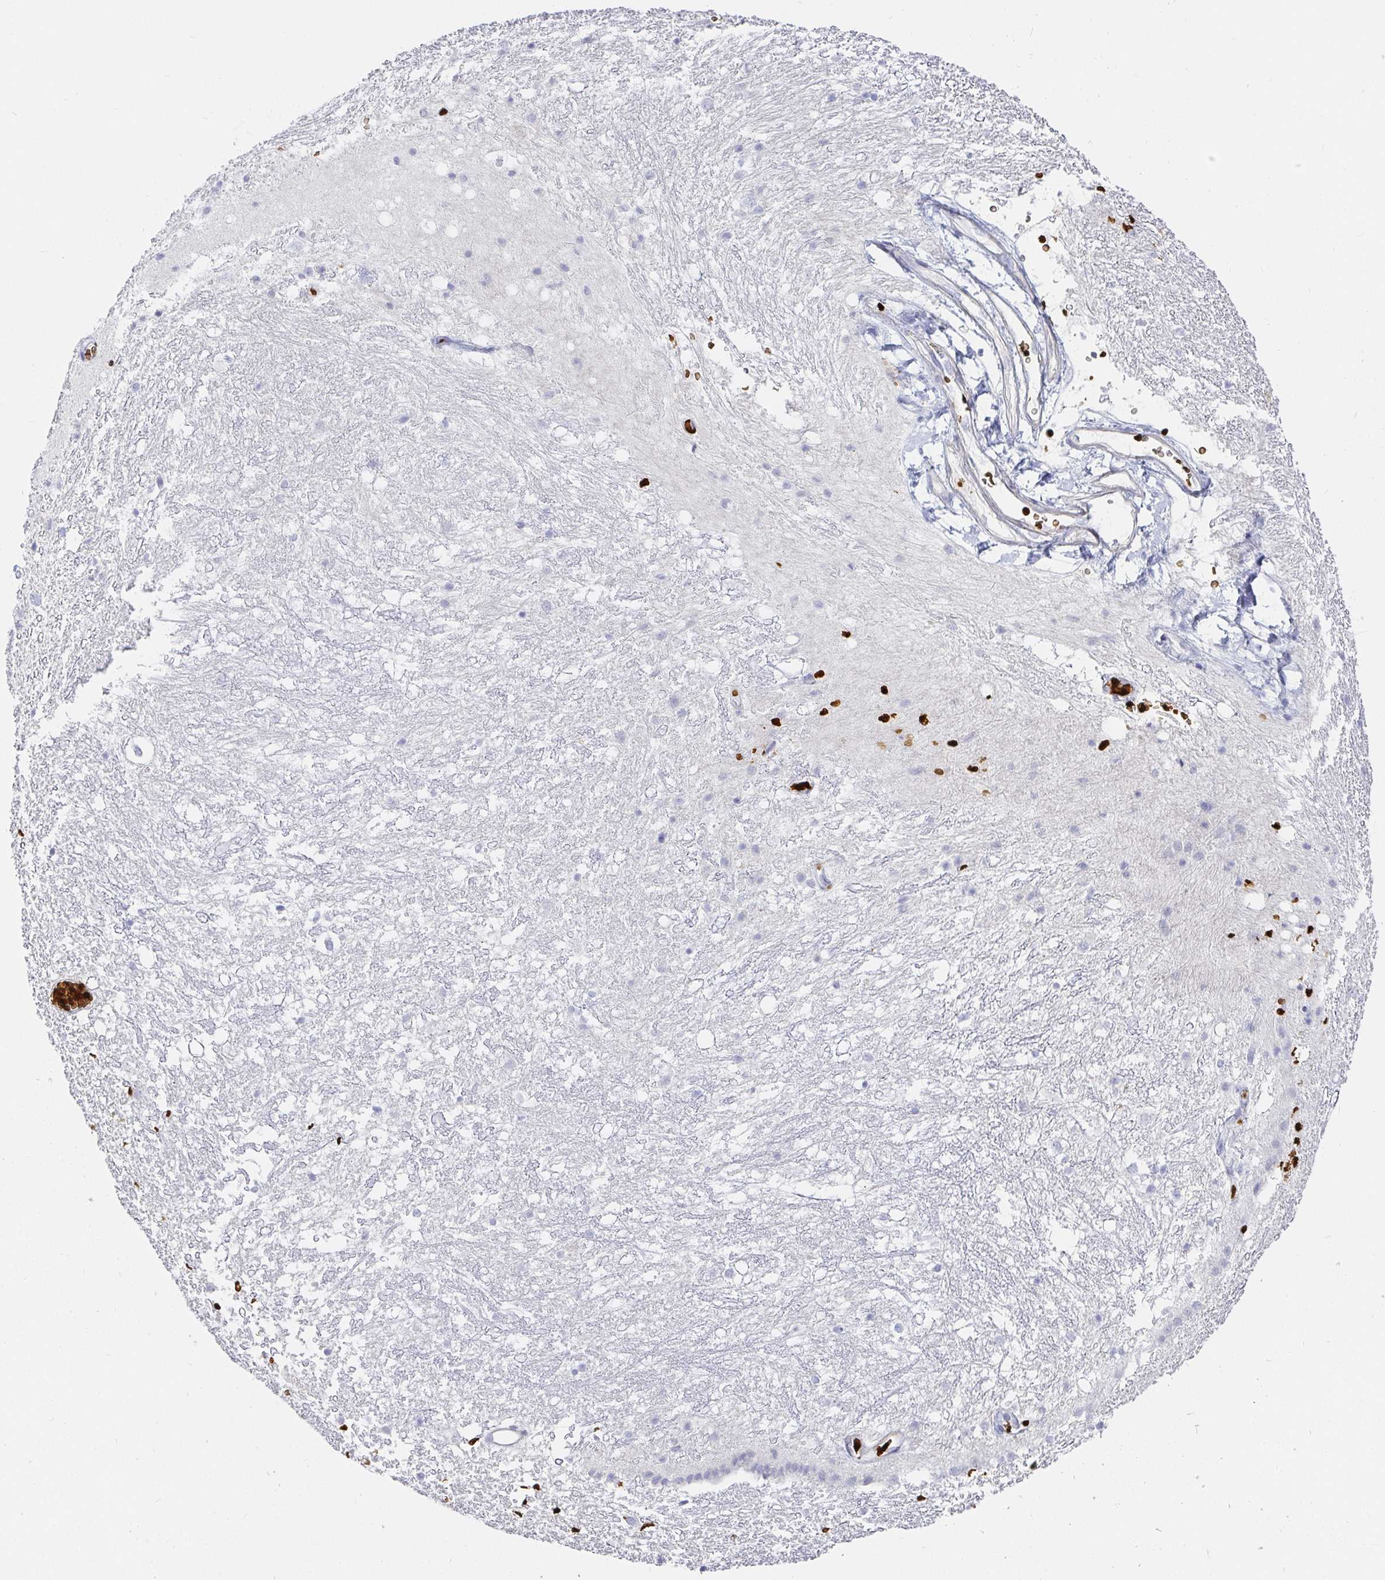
{"staining": {"intensity": "negative", "quantity": "none", "location": "none"}, "tissue": "hippocampus", "cell_type": "Glial cells", "image_type": "normal", "snomed": [{"axis": "morphology", "description": "Normal tissue, NOS"}, {"axis": "topography", "description": "Hippocampus"}], "caption": "DAB immunohistochemical staining of benign human hippocampus displays no significant staining in glial cells.", "gene": "FGF21", "patient": {"sex": "female", "age": 52}}